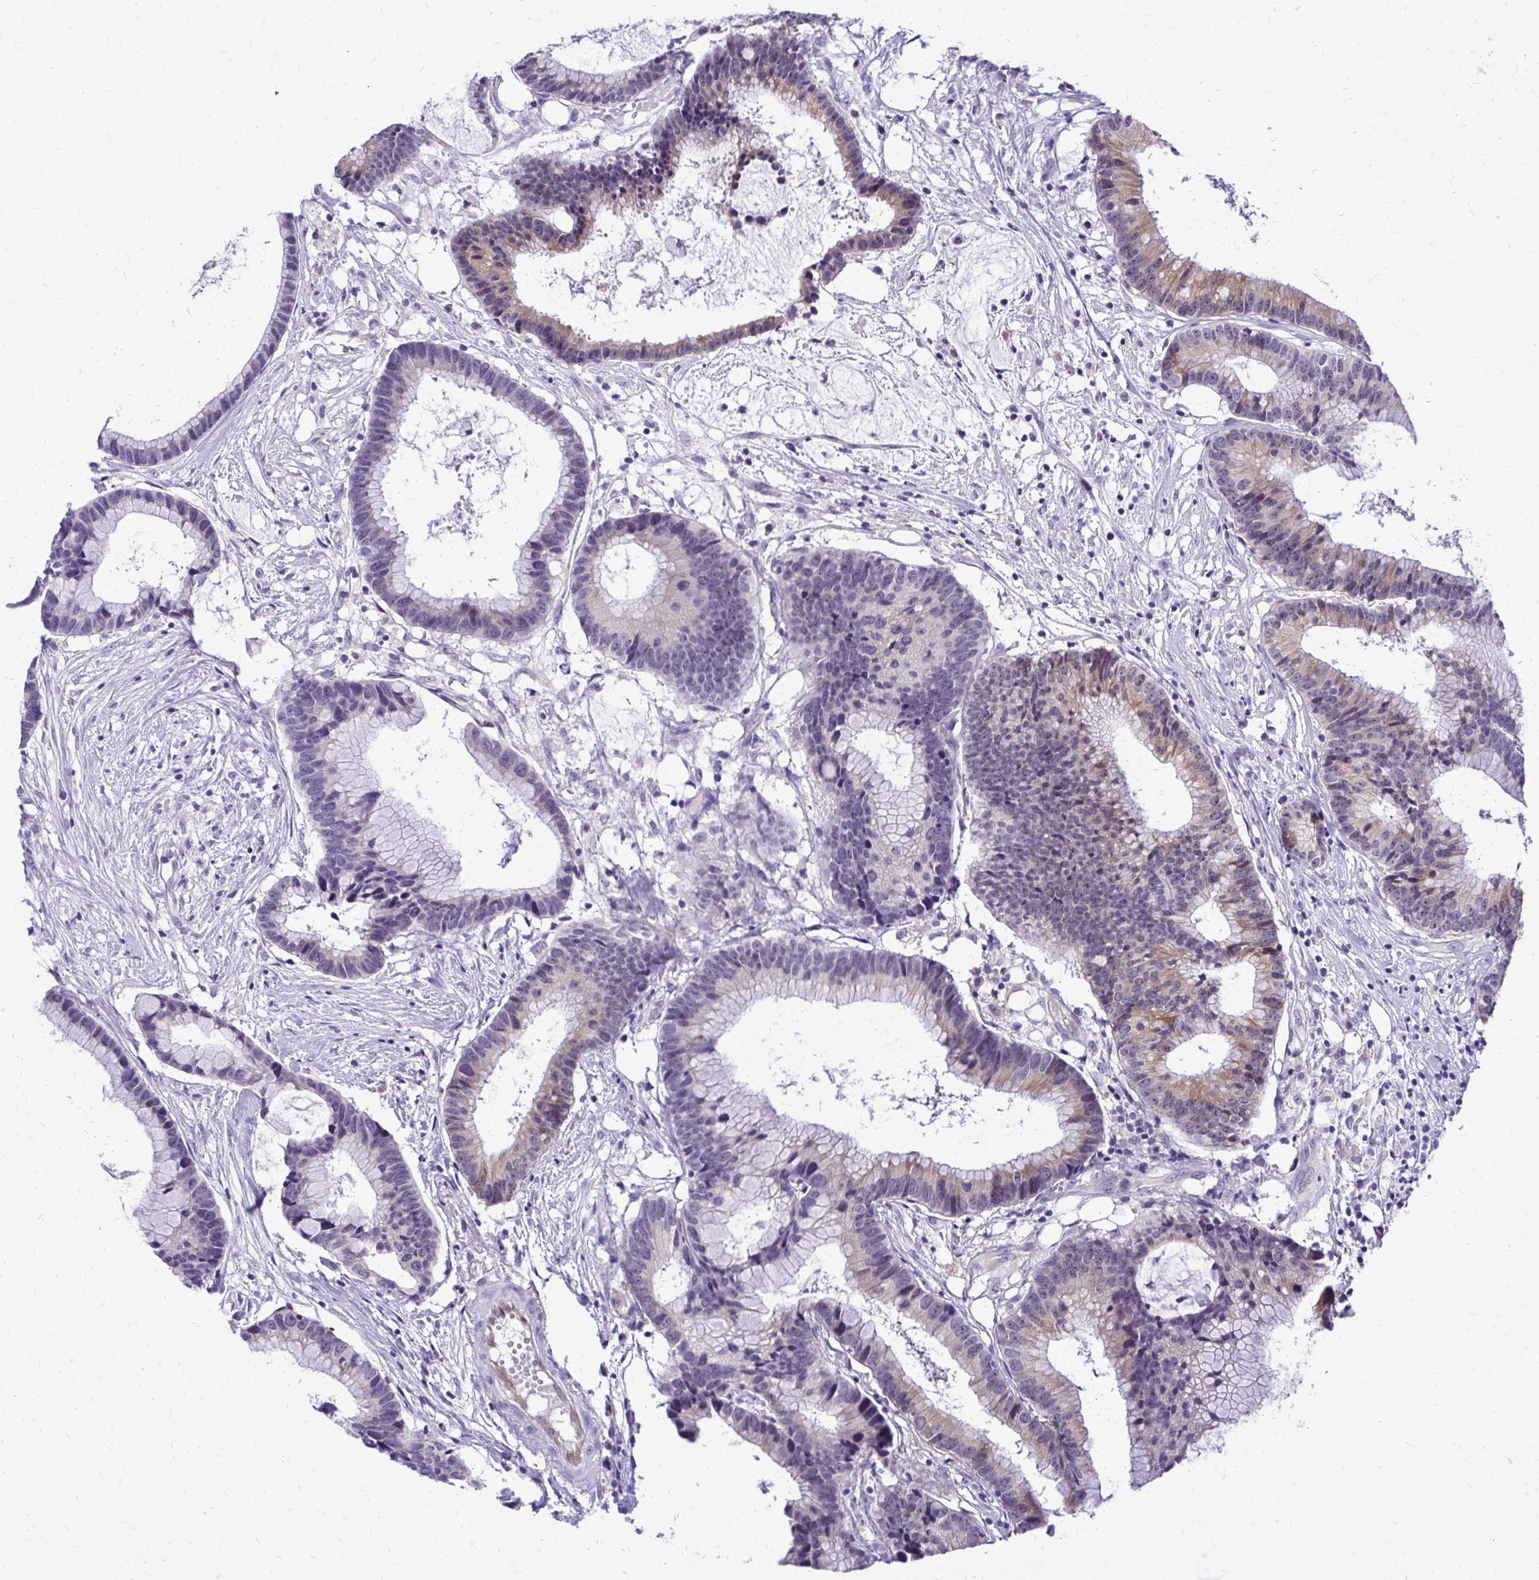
{"staining": {"intensity": "moderate", "quantity": "25%-75%", "location": "cytoplasmic/membranous"}, "tissue": "colorectal cancer", "cell_type": "Tumor cells", "image_type": "cancer", "snomed": [{"axis": "morphology", "description": "Adenocarcinoma, NOS"}, {"axis": "topography", "description": "Colon"}], "caption": "Immunohistochemical staining of colorectal cancer shows medium levels of moderate cytoplasmic/membranous staining in approximately 25%-75% of tumor cells.", "gene": "NIFK", "patient": {"sex": "female", "age": 78}}